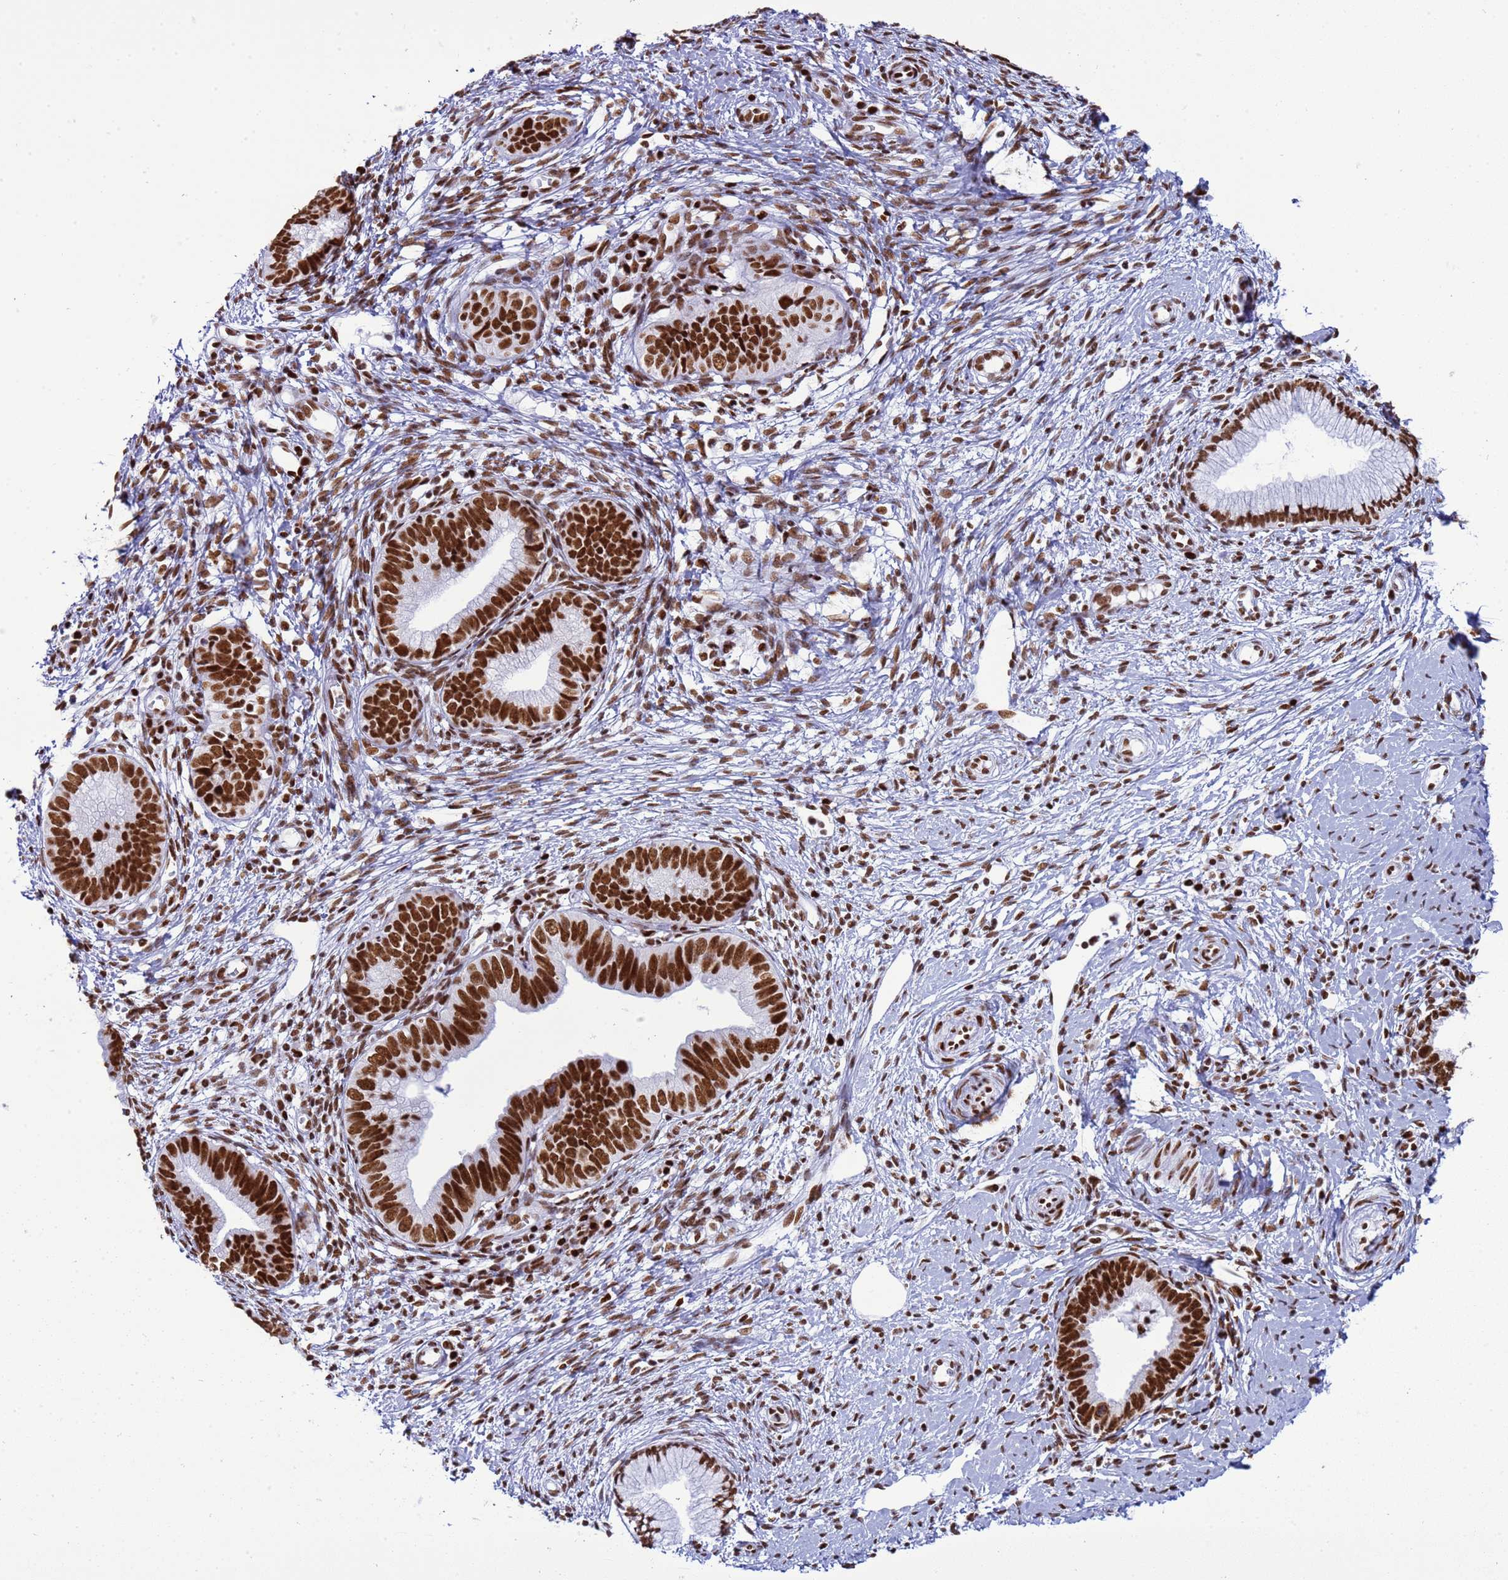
{"staining": {"intensity": "strong", "quantity": ">75%", "location": "nuclear"}, "tissue": "cervical cancer", "cell_type": "Tumor cells", "image_type": "cancer", "snomed": [{"axis": "morphology", "description": "Adenocarcinoma, NOS"}, {"axis": "topography", "description": "Cervix"}], "caption": "Protein expression analysis of human cervical cancer reveals strong nuclear staining in approximately >75% of tumor cells.", "gene": "RALY", "patient": {"sex": "female", "age": 36}}